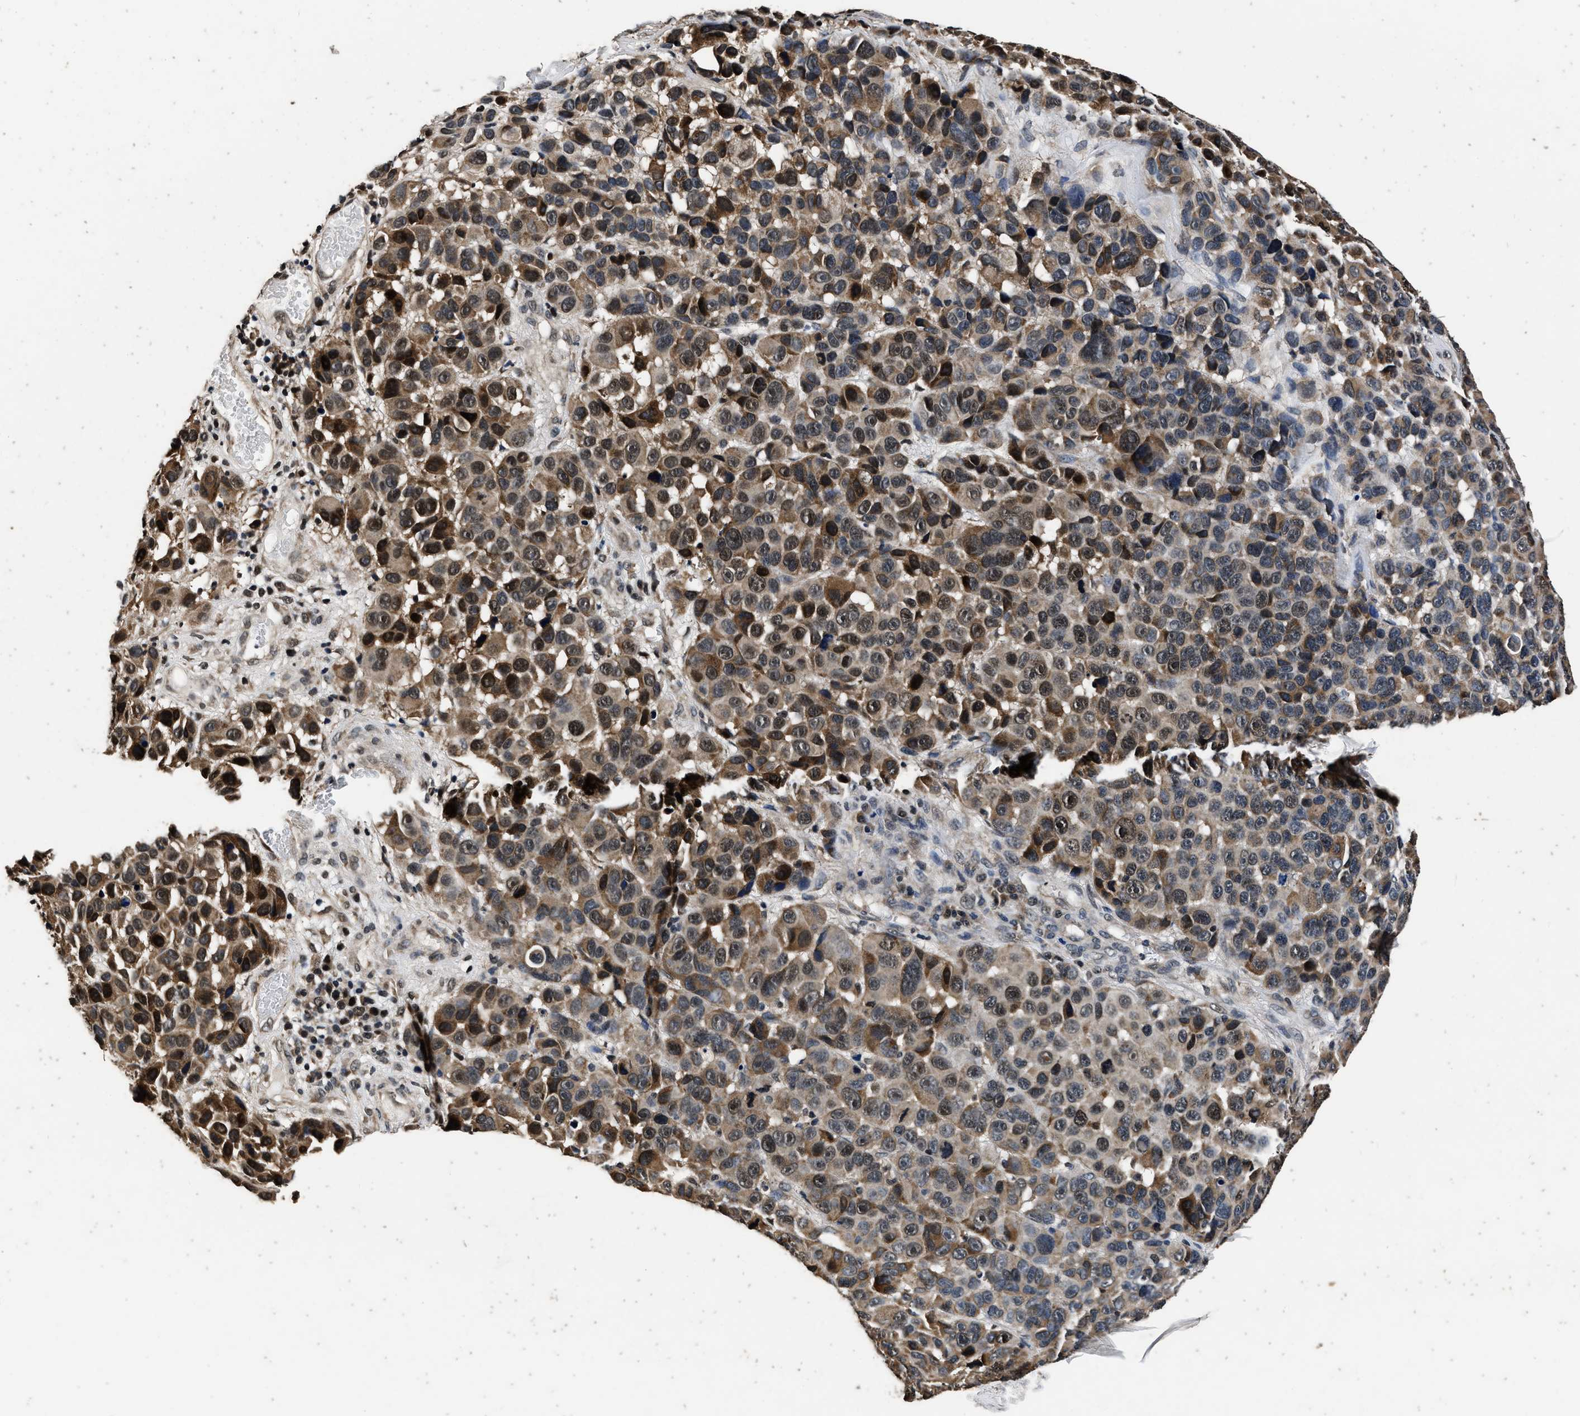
{"staining": {"intensity": "strong", "quantity": "<25%", "location": "cytoplasmic/membranous,nuclear"}, "tissue": "melanoma", "cell_type": "Tumor cells", "image_type": "cancer", "snomed": [{"axis": "morphology", "description": "Malignant melanoma, NOS"}, {"axis": "topography", "description": "Skin"}], "caption": "Protein staining of malignant melanoma tissue exhibits strong cytoplasmic/membranous and nuclear positivity in about <25% of tumor cells. (DAB (3,3'-diaminobenzidine) = brown stain, brightfield microscopy at high magnification).", "gene": "CSTF1", "patient": {"sex": "male", "age": 53}}